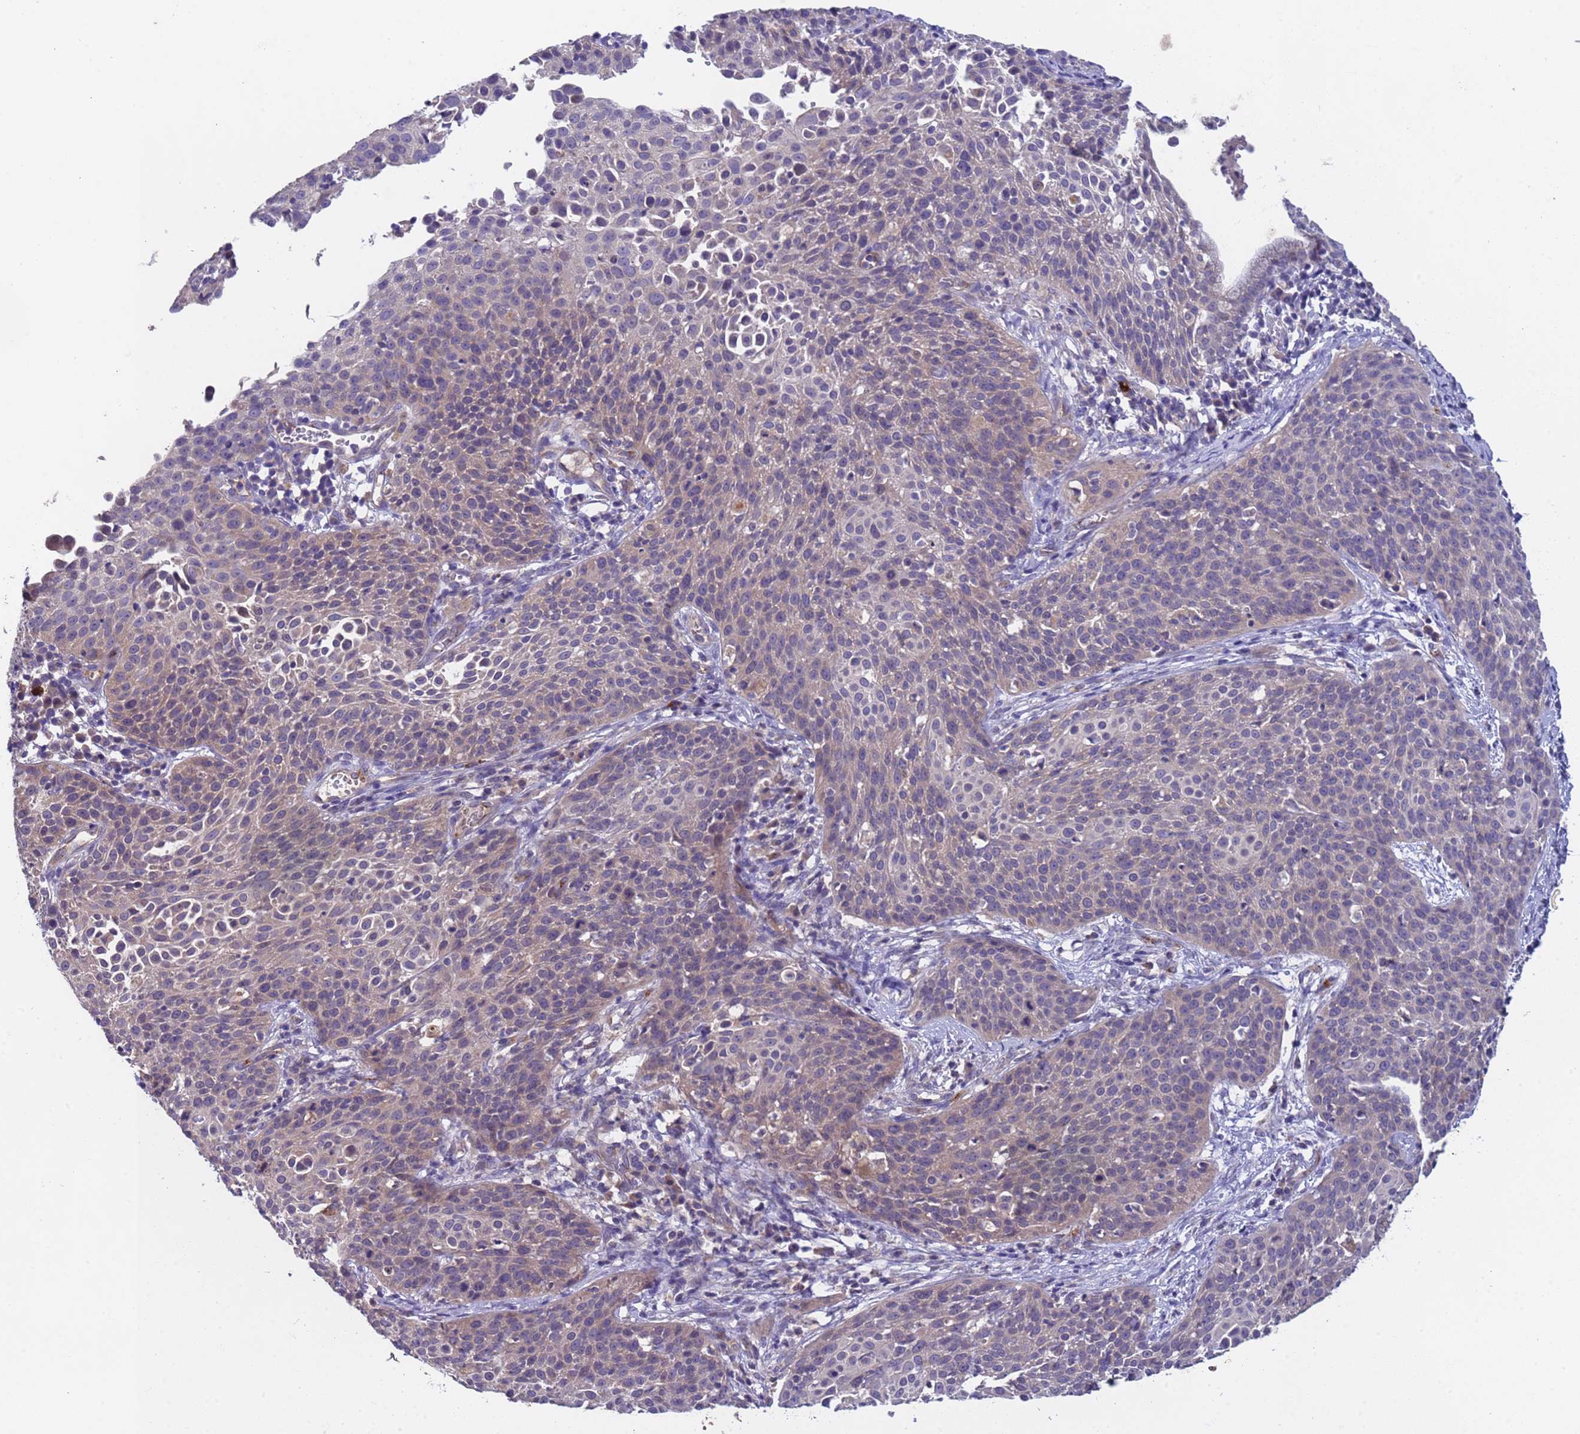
{"staining": {"intensity": "weak", "quantity": "<25%", "location": "cytoplasmic/membranous"}, "tissue": "cervical cancer", "cell_type": "Tumor cells", "image_type": "cancer", "snomed": [{"axis": "morphology", "description": "Squamous cell carcinoma, NOS"}, {"axis": "topography", "description": "Cervix"}], "caption": "There is no significant staining in tumor cells of cervical squamous cell carcinoma.", "gene": "ZNF248", "patient": {"sex": "female", "age": 38}}